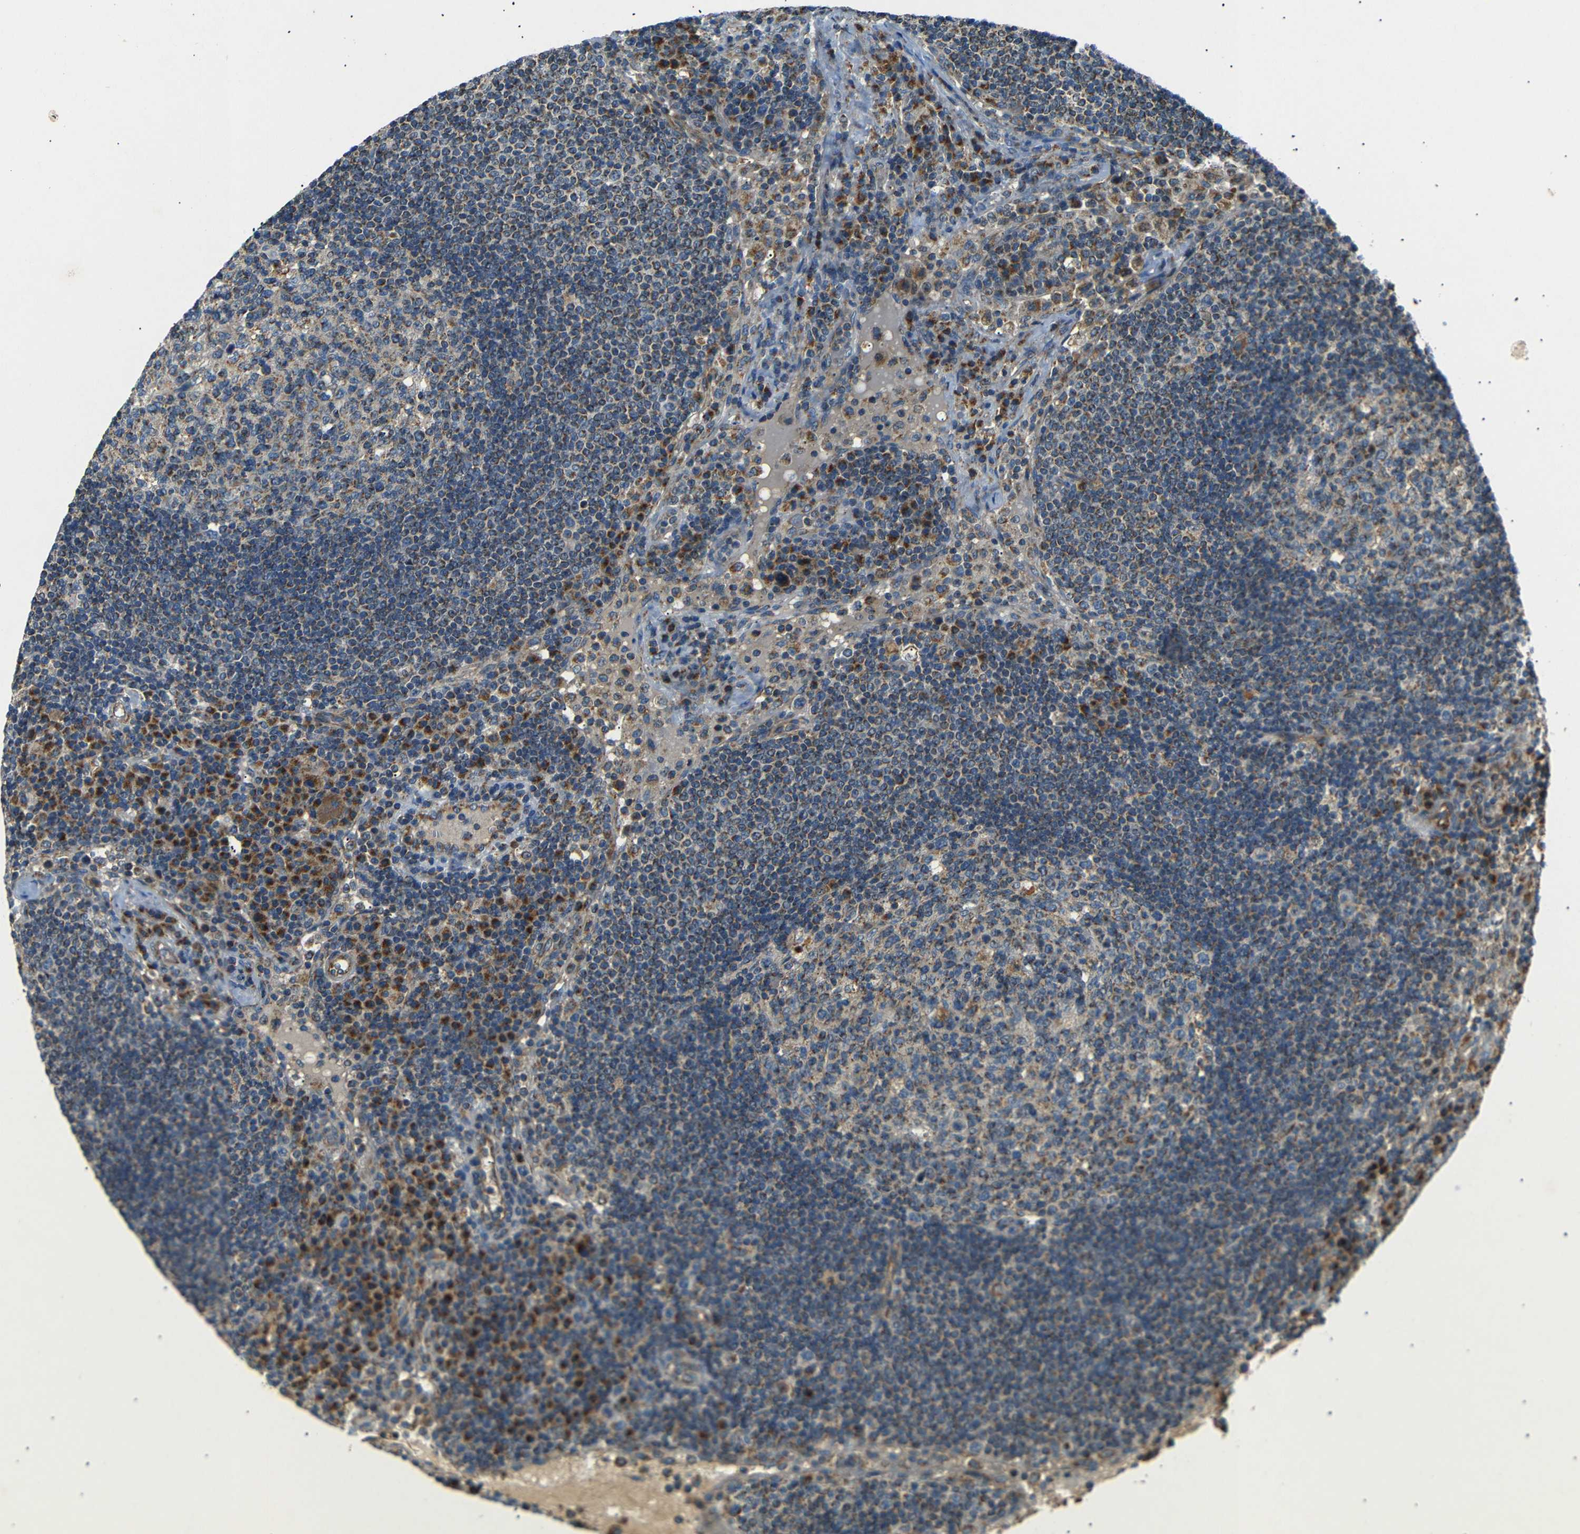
{"staining": {"intensity": "moderate", "quantity": "25%-75%", "location": "cytoplasmic/membranous"}, "tissue": "lymph node", "cell_type": "Germinal center cells", "image_type": "normal", "snomed": [{"axis": "morphology", "description": "Normal tissue, NOS"}, {"axis": "topography", "description": "Lymph node"}], "caption": "Immunohistochemical staining of benign human lymph node reveals 25%-75% levels of moderate cytoplasmic/membranous protein positivity in approximately 25%-75% of germinal center cells.", "gene": "NETO2", "patient": {"sex": "female", "age": 53}}